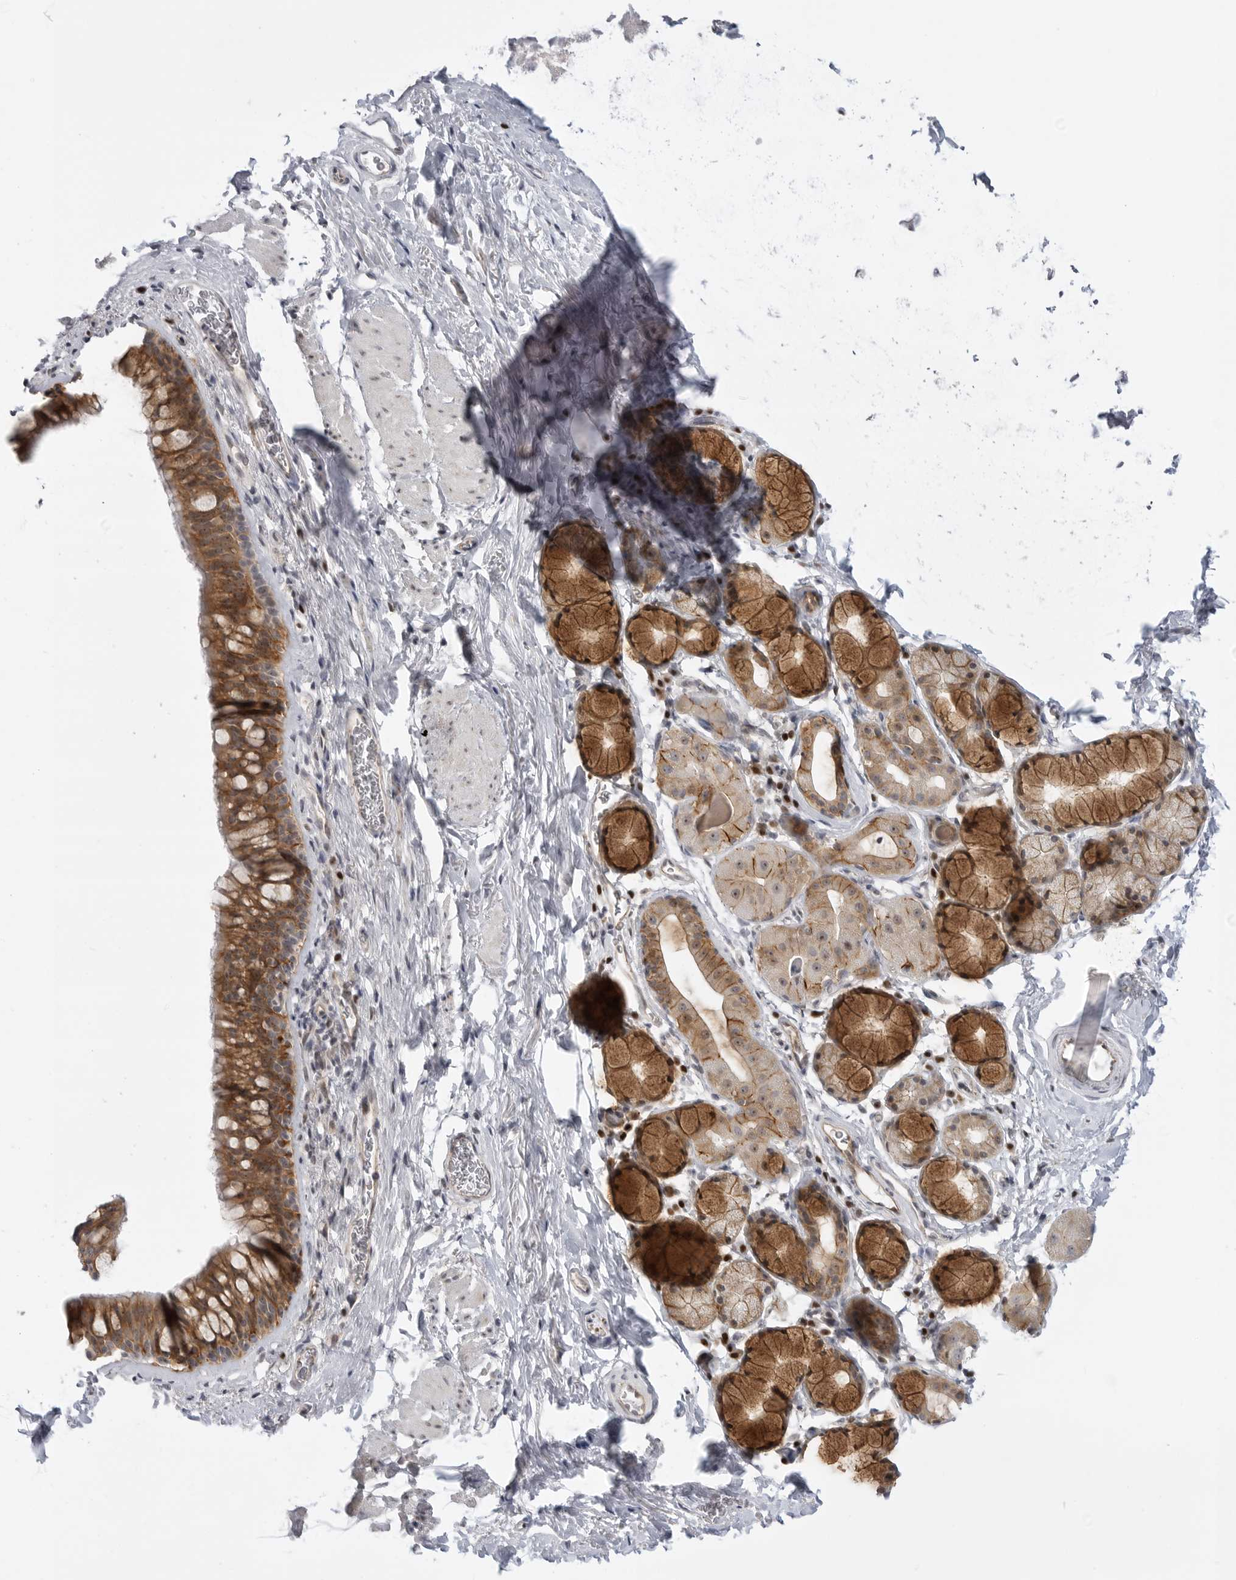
{"staining": {"intensity": "moderate", "quantity": ">75%", "location": "cytoplasmic/membranous"}, "tissue": "bronchus", "cell_type": "Respiratory epithelial cells", "image_type": "normal", "snomed": [{"axis": "morphology", "description": "Normal tissue, NOS"}, {"axis": "topography", "description": "Cartilage tissue"}, {"axis": "topography", "description": "Bronchus"}], "caption": "Immunohistochemical staining of unremarkable bronchus shows >75% levels of moderate cytoplasmic/membranous protein staining in approximately >75% of respiratory epithelial cells. The staining was performed using DAB to visualize the protein expression in brown, while the nuclei were stained in blue with hematoxylin (Magnification: 20x).", "gene": "CEP295NL", "patient": {"sex": "female", "age": 53}}